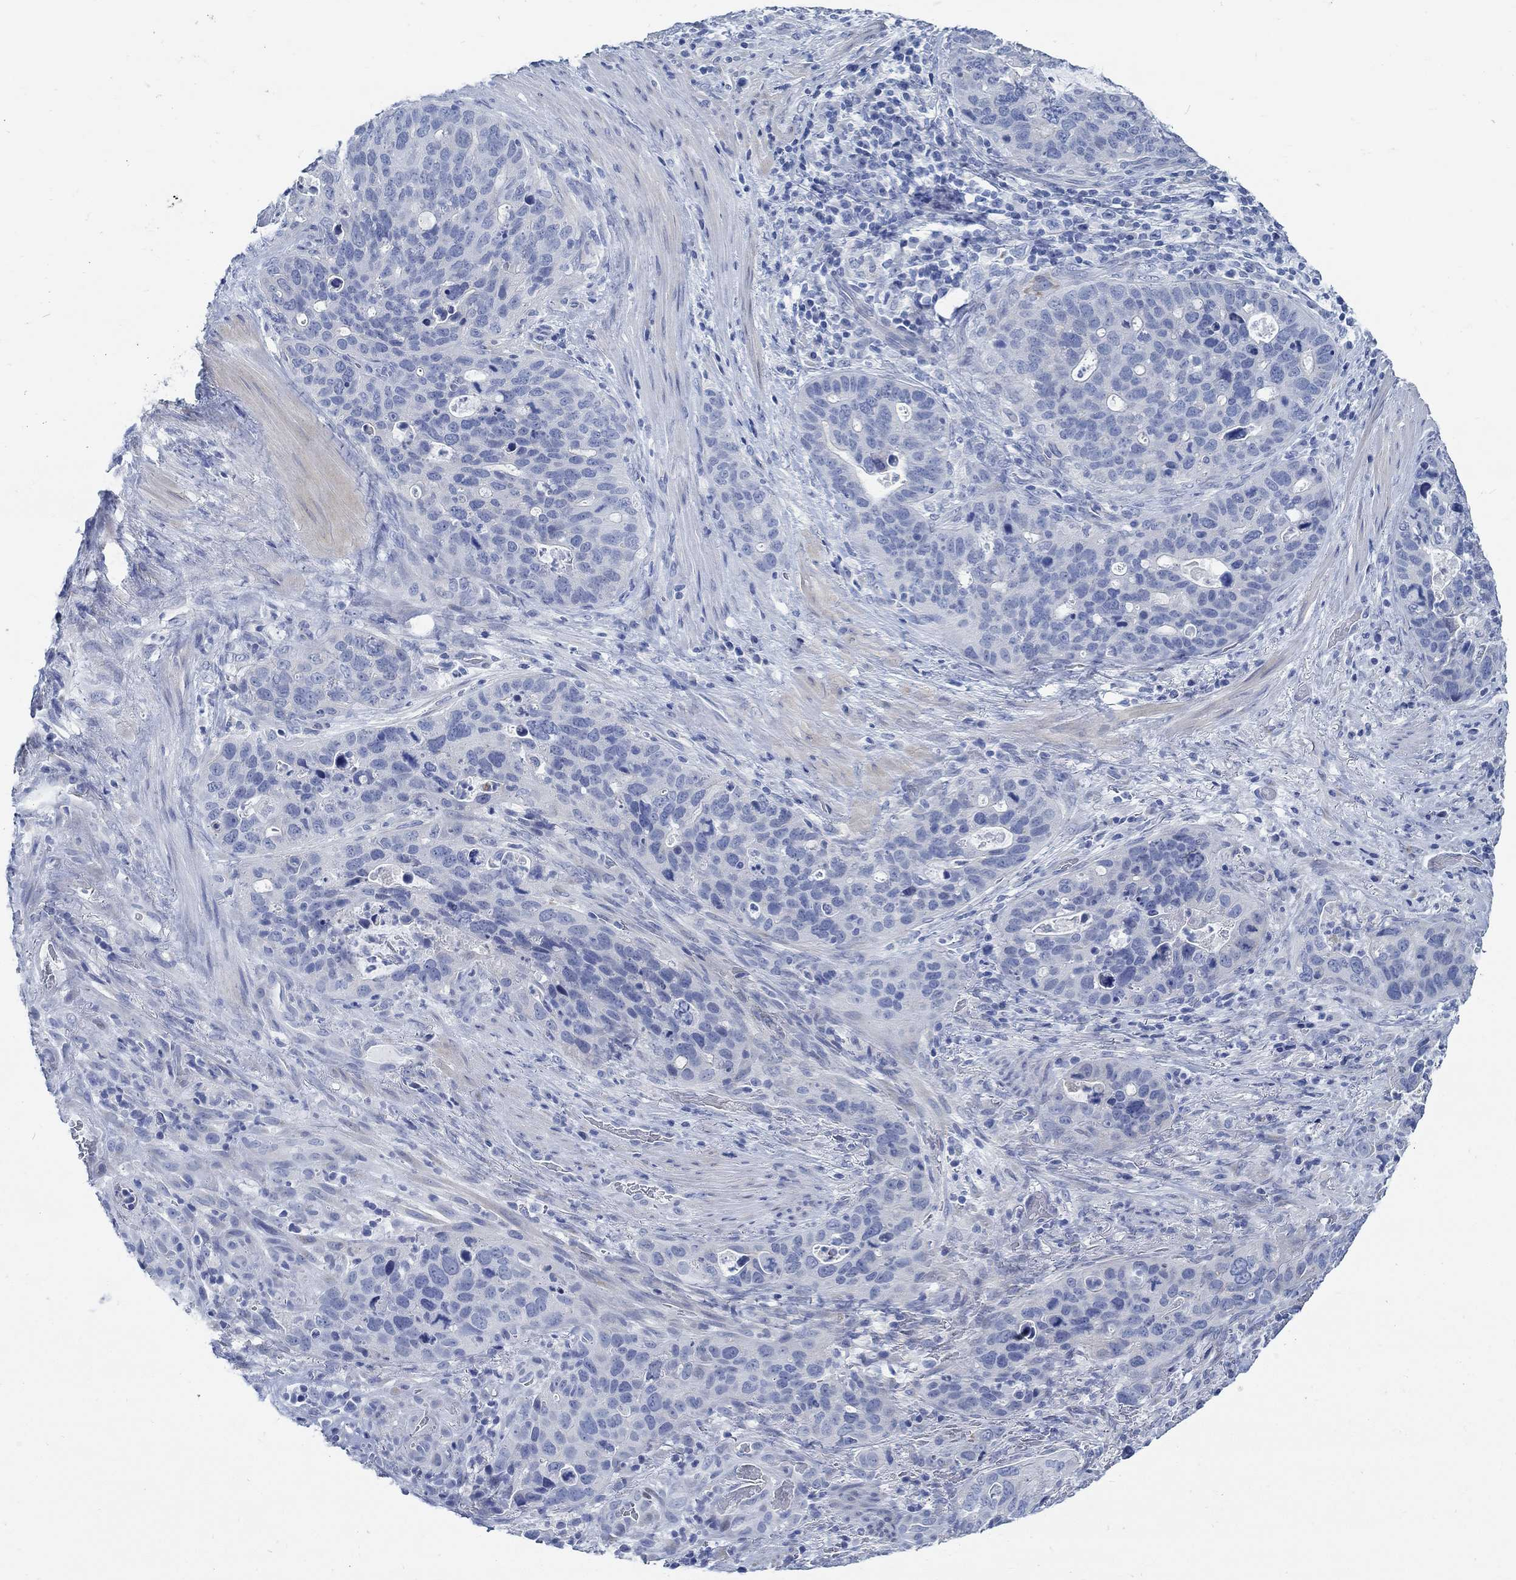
{"staining": {"intensity": "negative", "quantity": "none", "location": "none"}, "tissue": "stomach cancer", "cell_type": "Tumor cells", "image_type": "cancer", "snomed": [{"axis": "morphology", "description": "Adenocarcinoma, NOS"}, {"axis": "topography", "description": "Stomach"}], "caption": "The IHC micrograph has no significant positivity in tumor cells of stomach cancer (adenocarcinoma) tissue. (Stains: DAB immunohistochemistry with hematoxylin counter stain, Microscopy: brightfield microscopy at high magnification).", "gene": "RBM20", "patient": {"sex": "male", "age": 54}}